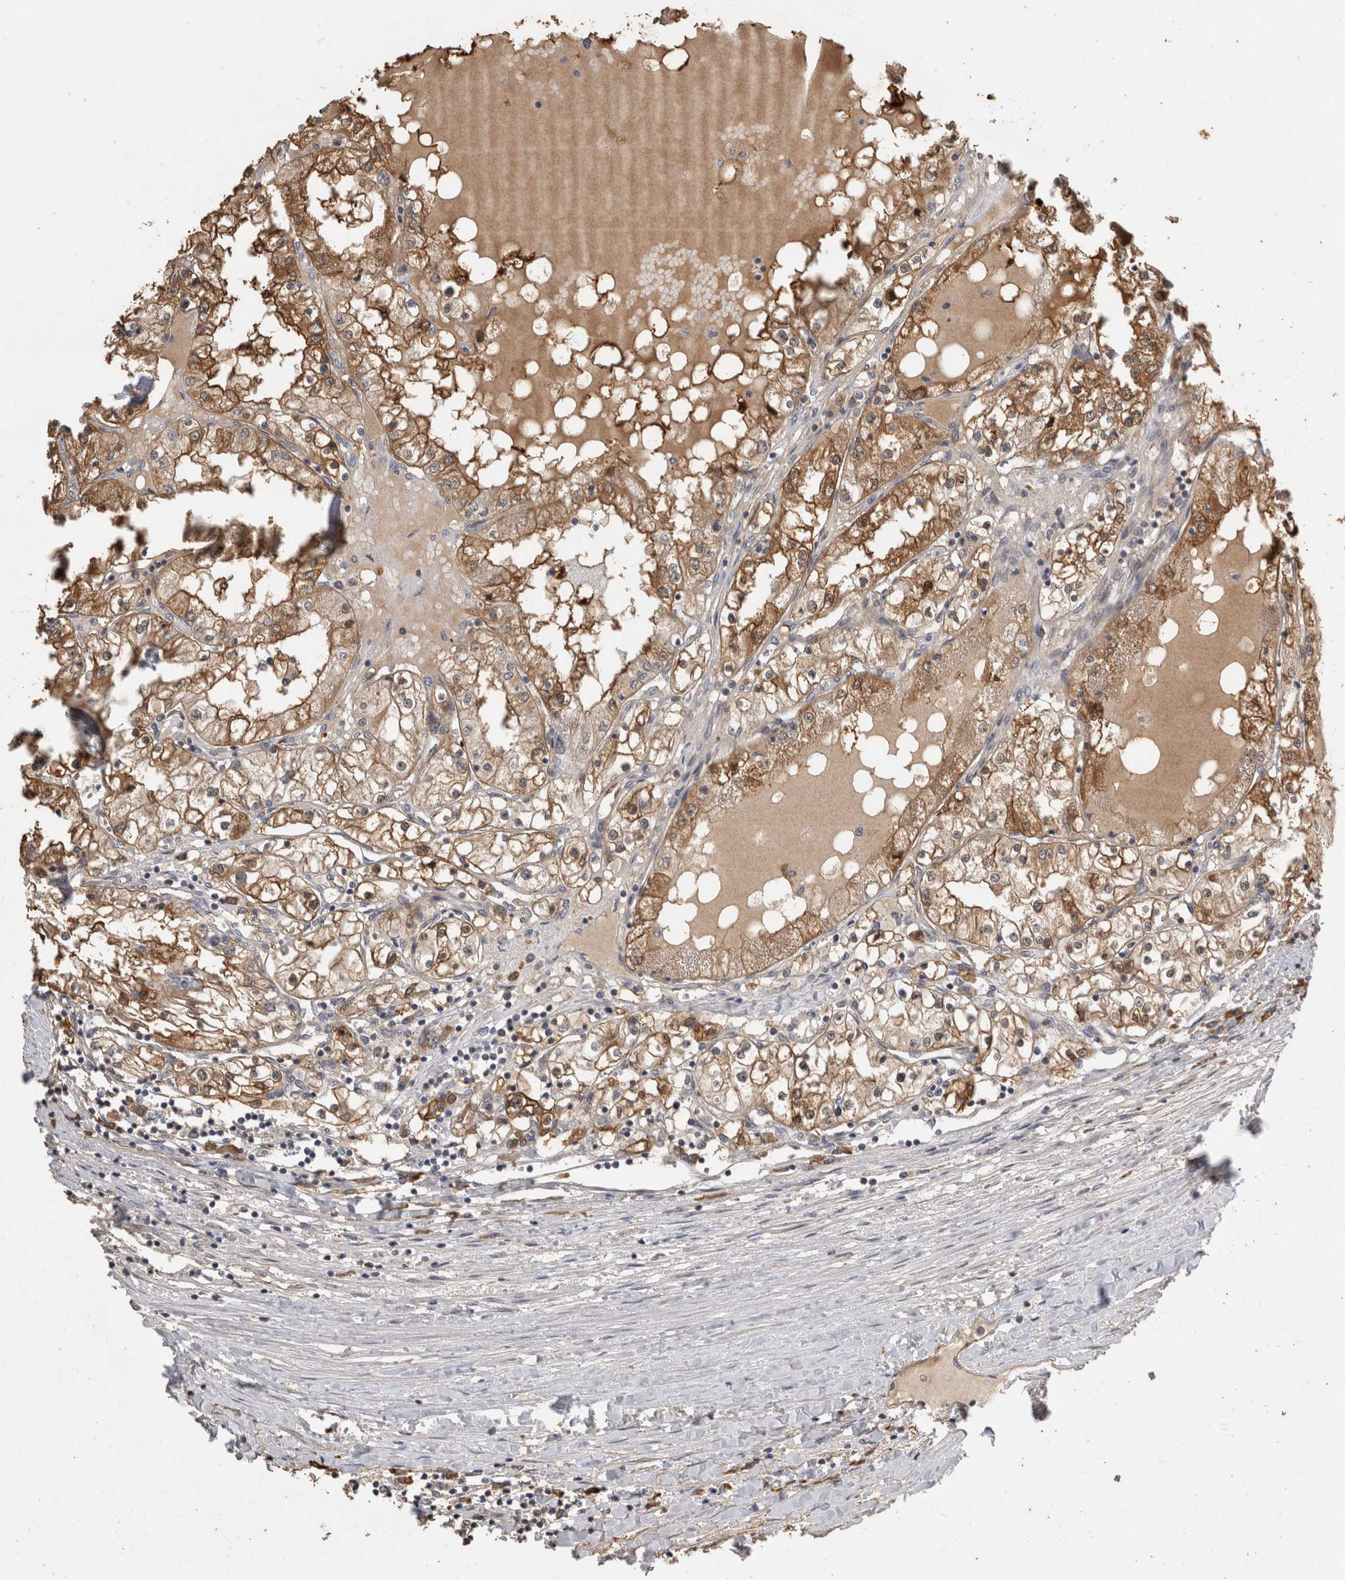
{"staining": {"intensity": "moderate", "quantity": ">75%", "location": "cytoplasmic/membranous"}, "tissue": "renal cancer", "cell_type": "Tumor cells", "image_type": "cancer", "snomed": [{"axis": "morphology", "description": "Adenocarcinoma, NOS"}, {"axis": "topography", "description": "Kidney"}], "caption": "Adenocarcinoma (renal) stained for a protein (brown) demonstrates moderate cytoplasmic/membranous positive expression in approximately >75% of tumor cells.", "gene": "RHPN1", "patient": {"sex": "male", "age": 68}}